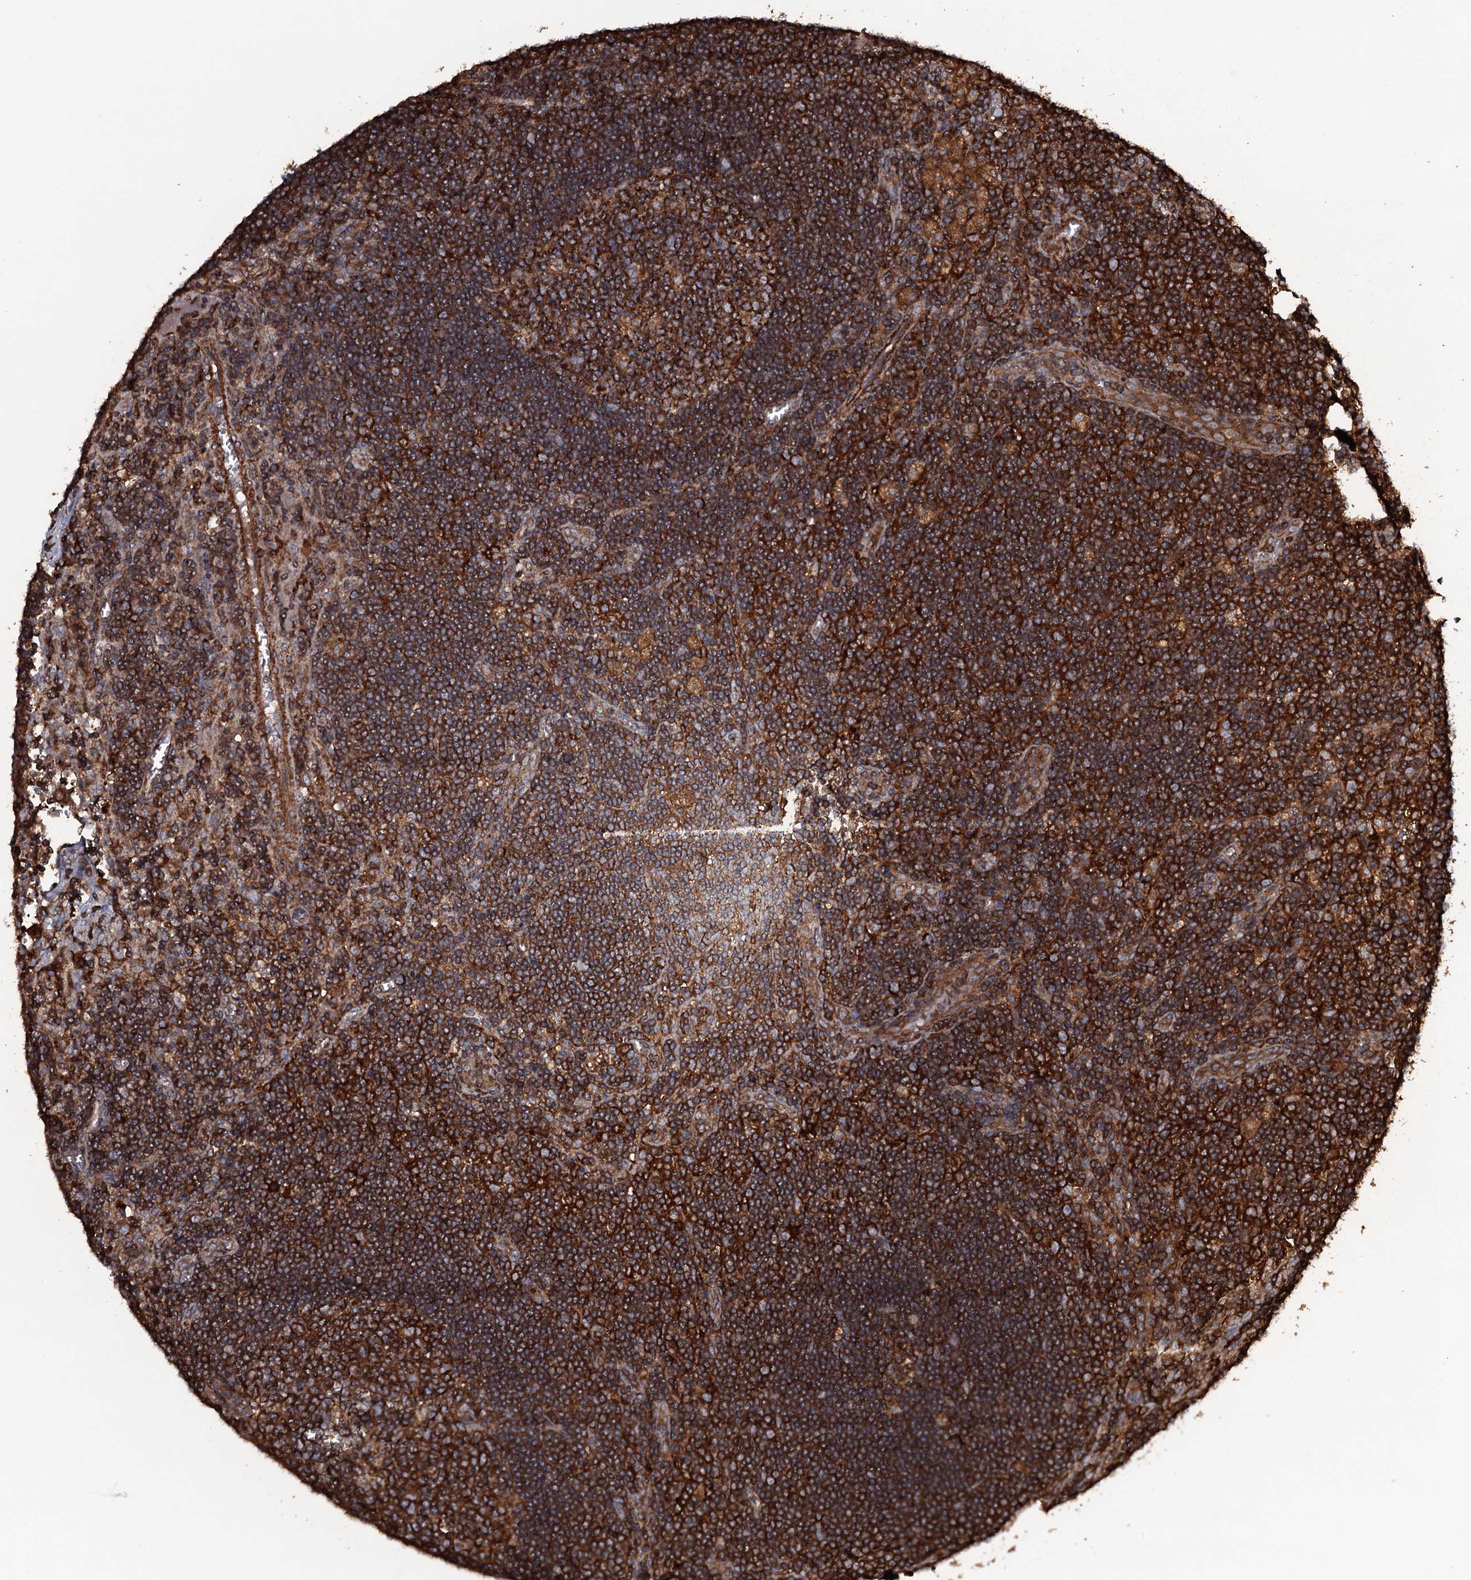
{"staining": {"intensity": "strong", "quantity": ">75%", "location": "cytoplasmic/membranous"}, "tissue": "lymph node", "cell_type": "Germinal center cells", "image_type": "normal", "snomed": [{"axis": "morphology", "description": "Normal tissue, NOS"}, {"axis": "topography", "description": "Lymph node"}], "caption": "IHC histopathology image of unremarkable human lymph node stained for a protein (brown), which displays high levels of strong cytoplasmic/membranous staining in approximately >75% of germinal center cells.", "gene": "VWA8", "patient": {"sex": "male", "age": 58}}